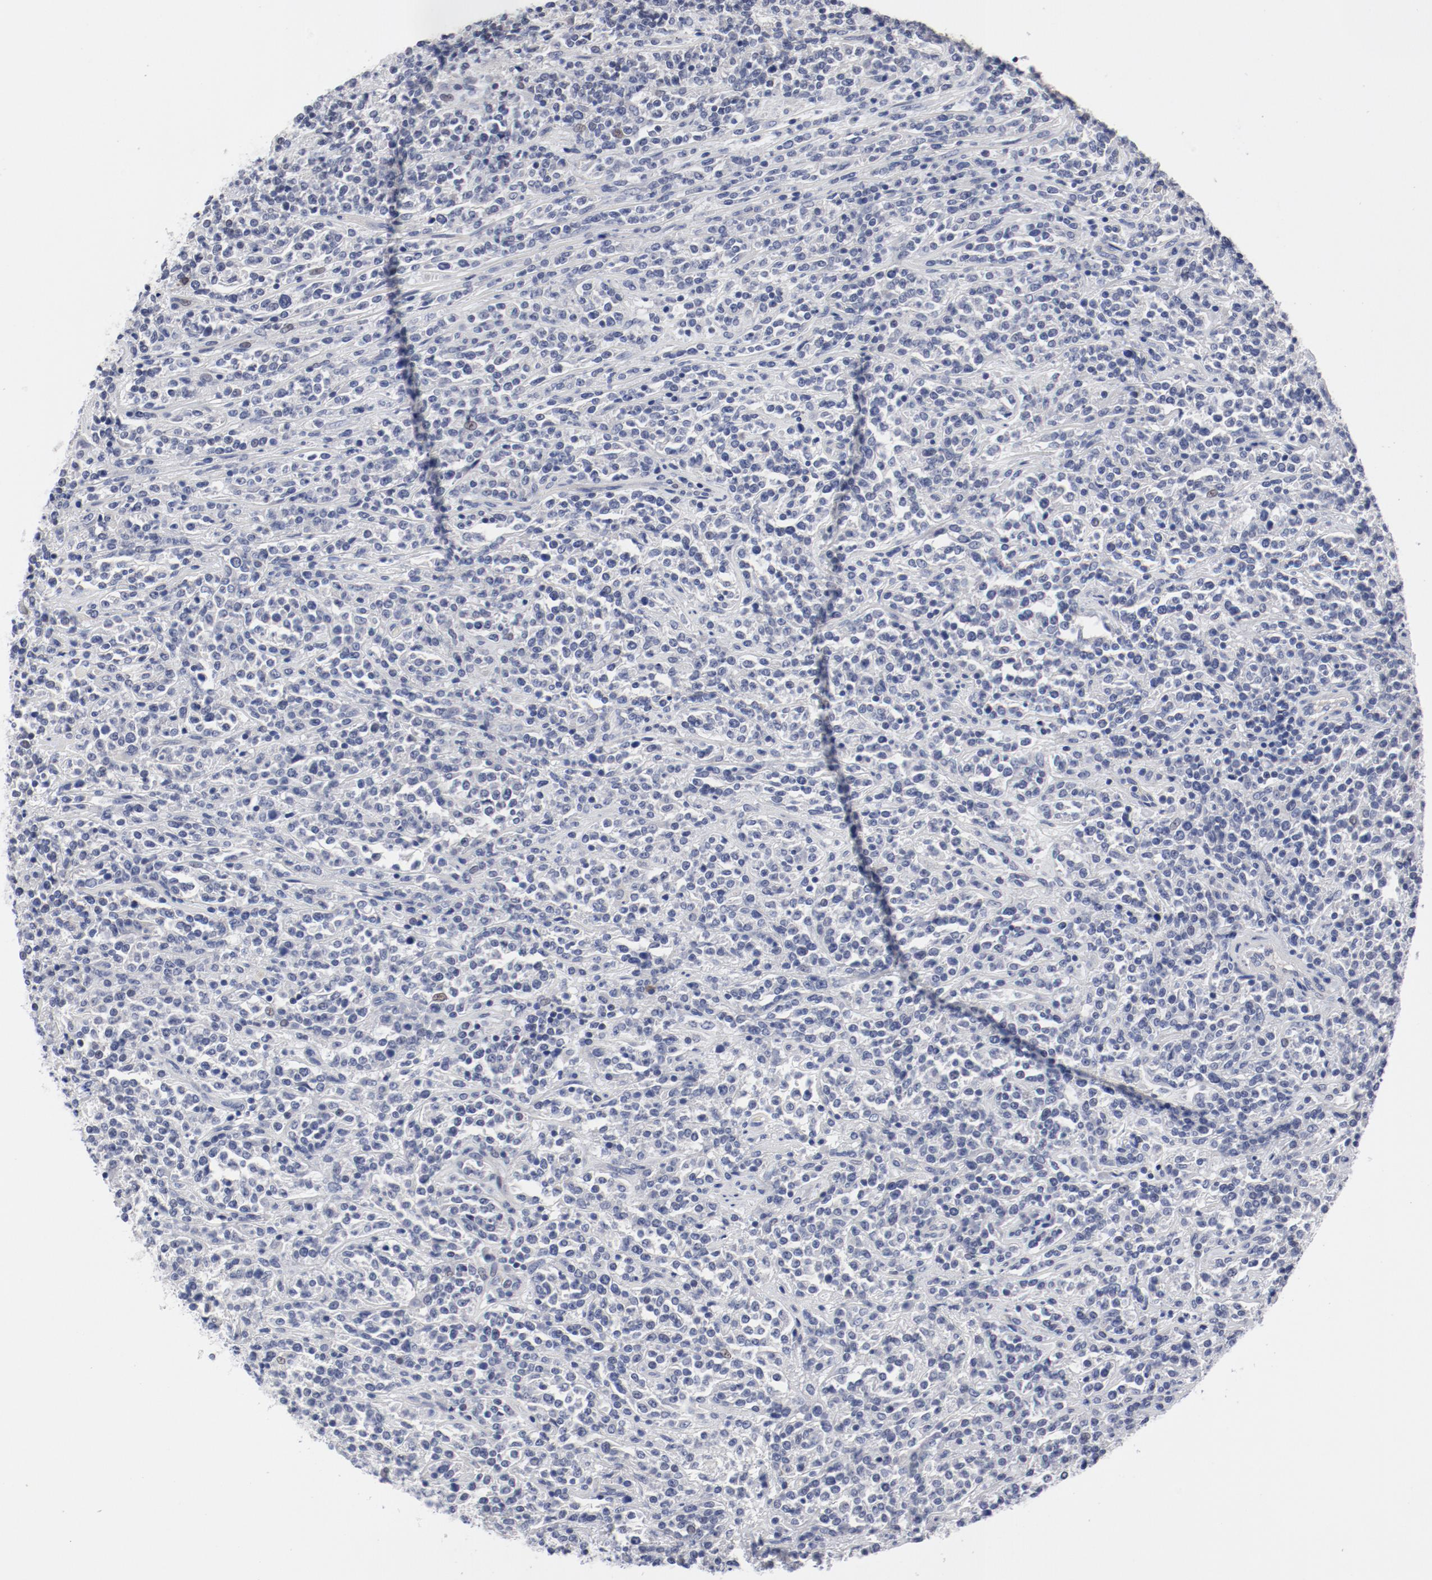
{"staining": {"intensity": "negative", "quantity": "none", "location": "none"}, "tissue": "lymphoma", "cell_type": "Tumor cells", "image_type": "cancer", "snomed": [{"axis": "morphology", "description": "Malignant lymphoma, non-Hodgkin's type, High grade"}, {"axis": "topography", "description": "Soft tissue"}], "caption": "Tumor cells are negative for brown protein staining in lymphoma.", "gene": "KCNK13", "patient": {"sex": "male", "age": 18}}